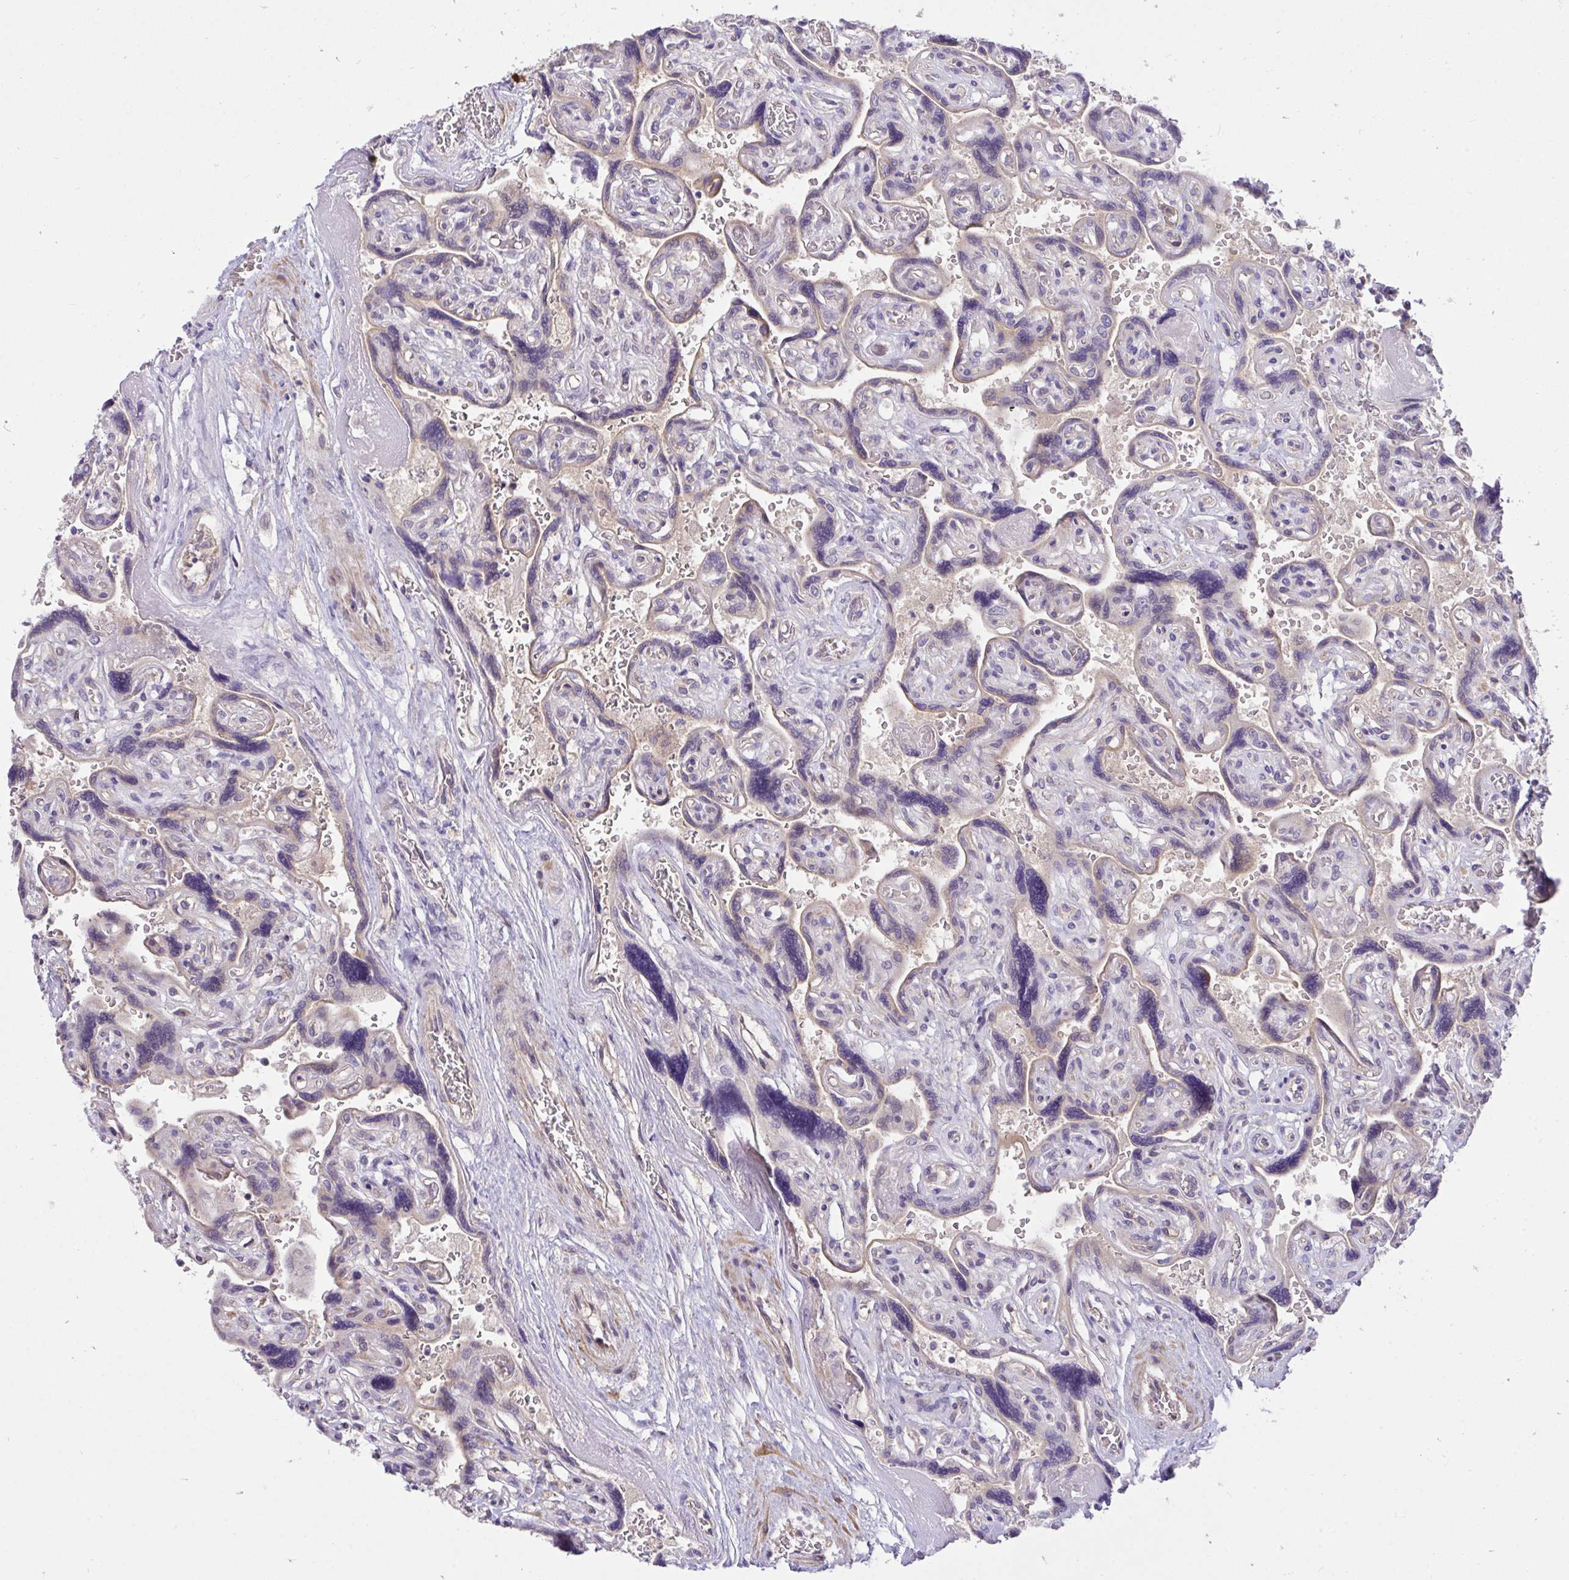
{"staining": {"intensity": "weak", "quantity": ">75%", "location": "cytoplasmic/membranous"}, "tissue": "placenta", "cell_type": "Decidual cells", "image_type": "normal", "snomed": [{"axis": "morphology", "description": "Normal tissue, NOS"}, {"axis": "topography", "description": "Placenta"}], "caption": "A brown stain shows weak cytoplasmic/membranous expression of a protein in decidual cells of unremarkable placenta.", "gene": "C19orf54", "patient": {"sex": "female", "age": 32}}